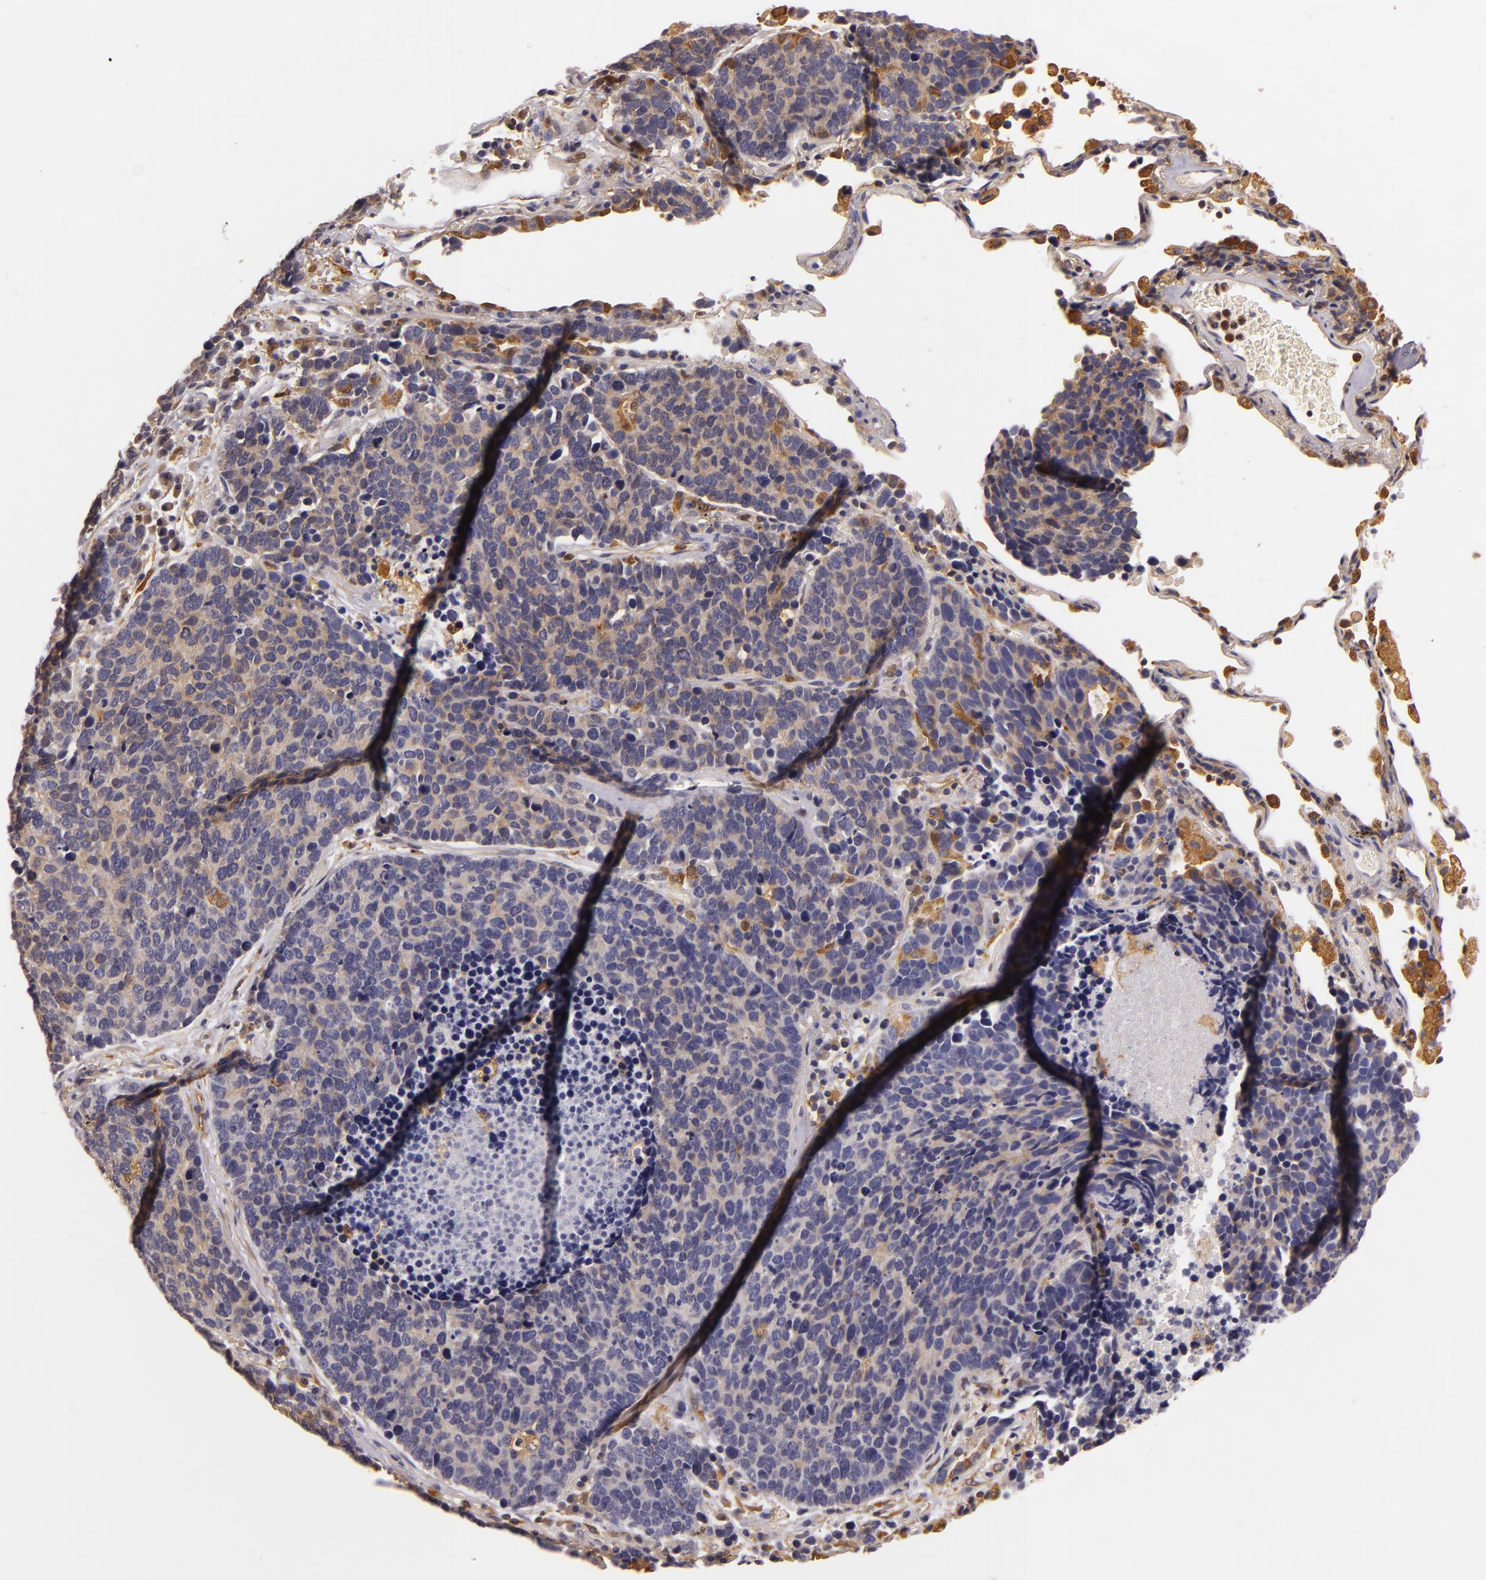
{"staining": {"intensity": "weak", "quantity": ">75%", "location": "cytoplasmic/membranous"}, "tissue": "lung cancer", "cell_type": "Tumor cells", "image_type": "cancer", "snomed": [{"axis": "morphology", "description": "Neoplasm, malignant, NOS"}, {"axis": "topography", "description": "Lung"}], "caption": "Human lung cancer (malignant neoplasm) stained with a protein marker reveals weak staining in tumor cells.", "gene": "TOM1", "patient": {"sex": "female", "age": 75}}